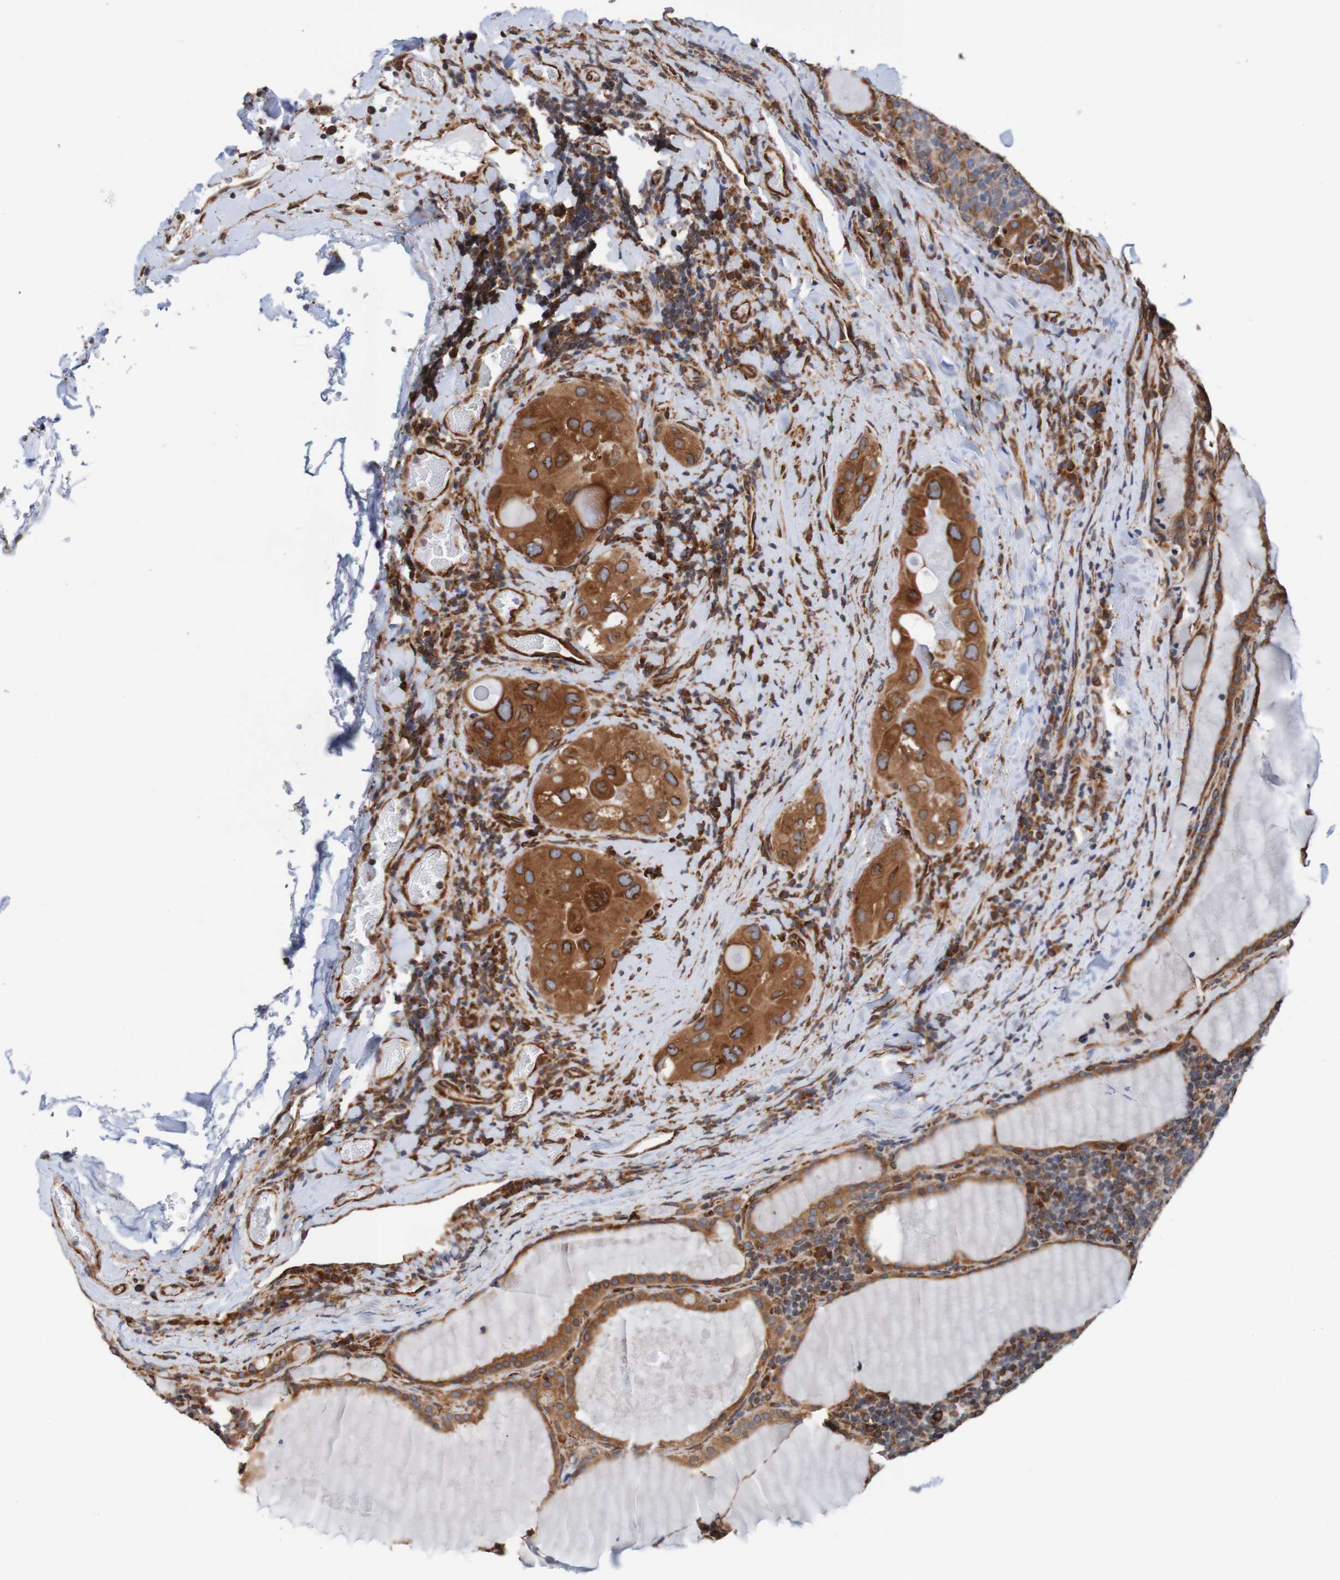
{"staining": {"intensity": "strong", "quantity": ">75%", "location": "cytoplasmic/membranous,nuclear"}, "tissue": "thyroid cancer", "cell_type": "Tumor cells", "image_type": "cancer", "snomed": [{"axis": "morphology", "description": "Papillary adenocarcinoma, NOS"}, {"axis": "topography", "description": "Thyroid gland"}], "caption": "Approximately >75% of tumor cells in human papillary adenocarcinoma (thyroid) reveal strong cytoplasmic/membranous and nuclear protein staining as visualized by brown immunohistochemical staining.", "gene": "TMEM109", "patient": {"sex": "female", "age": 42}}